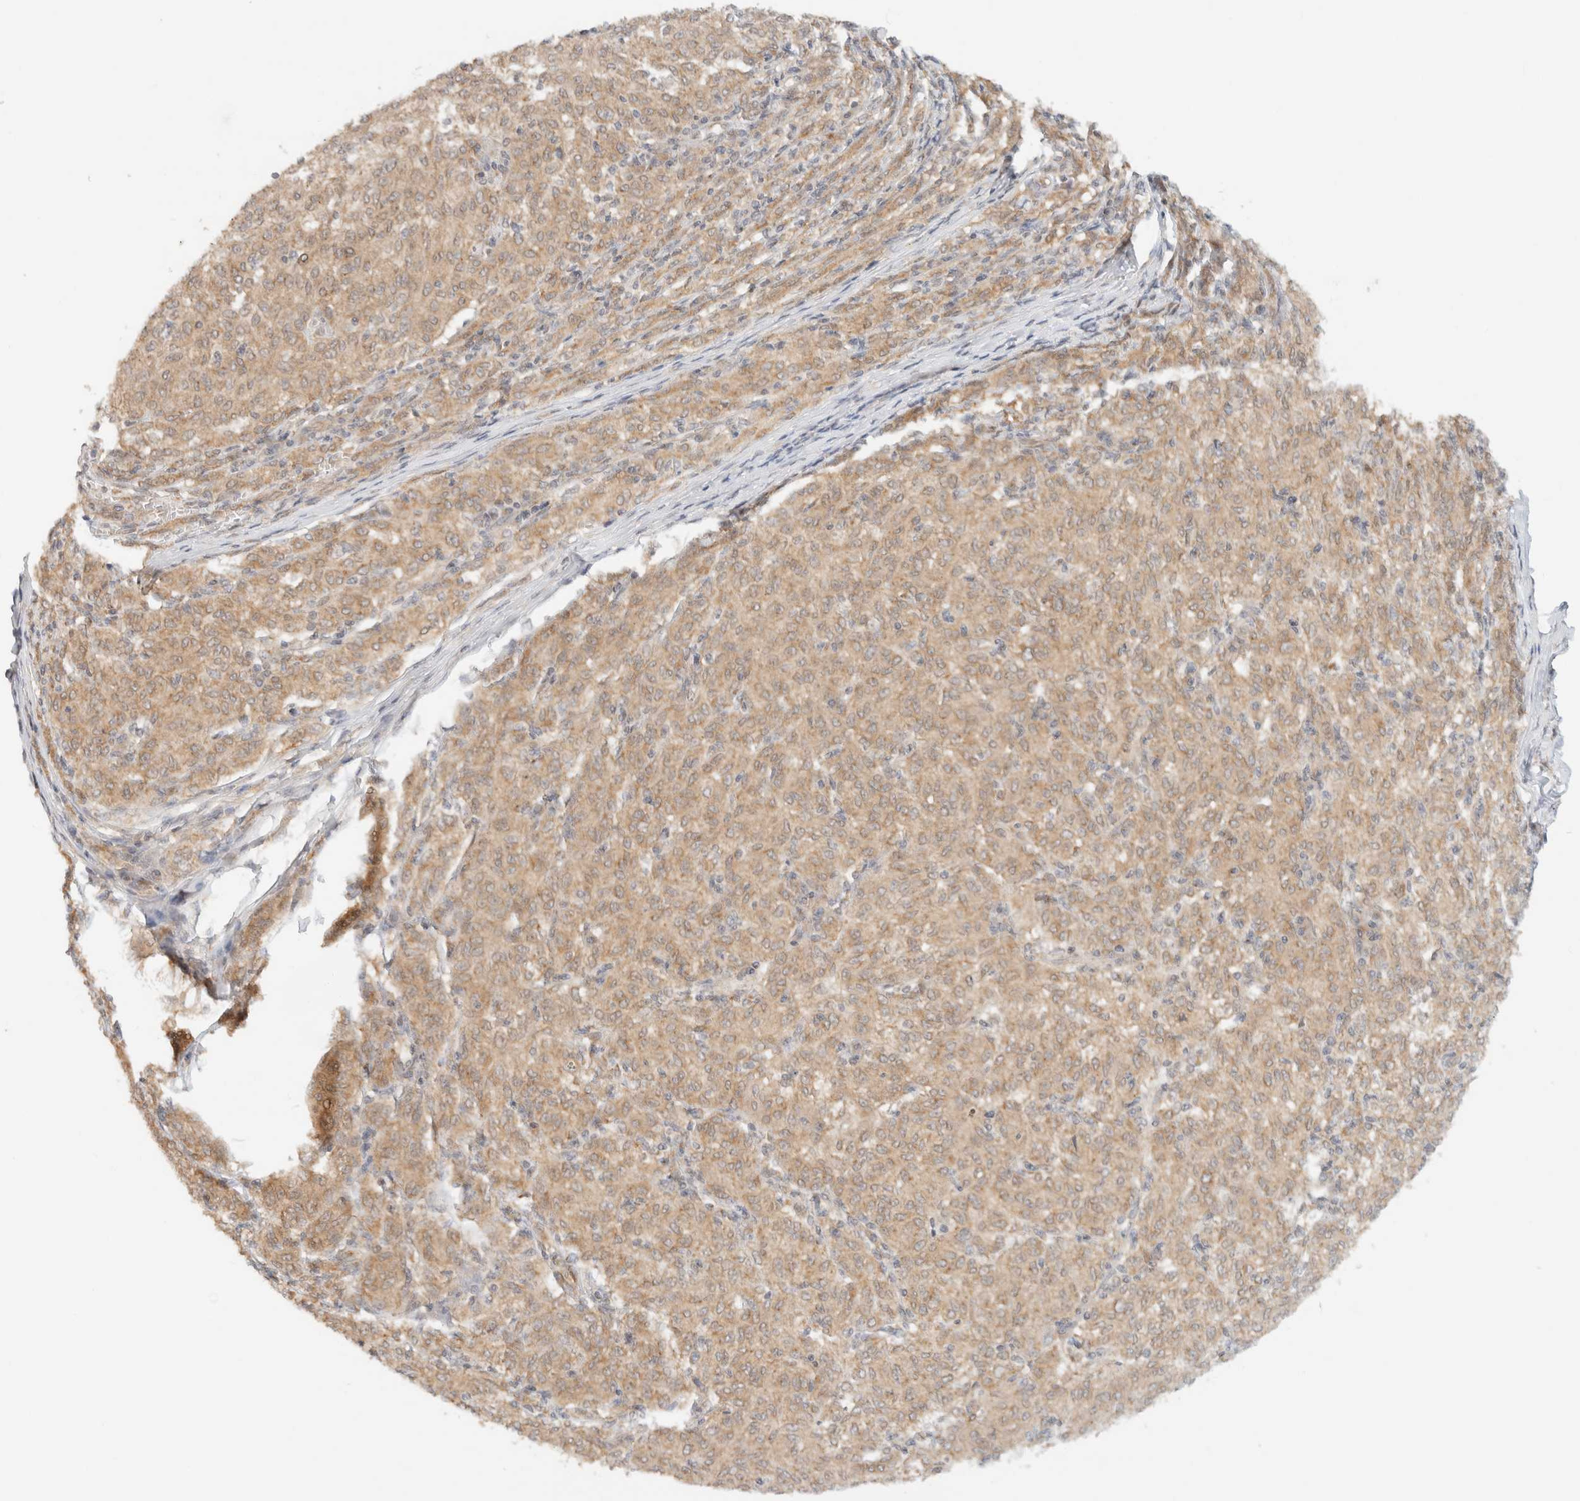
{"staining": {"intensity": "weak", "quantity": ">75%", "location": "cytoplasmic/membranous"}, "tissue": "melanoma", "cell_type": "Tumor cells", "image_type": "cancer", "snomed": [{"axis": "morphology", "description": "Malignant melanoma, NOS"}, {"axis": "topography", "description": "Skin"}], "caption": "Protein analysis of melanoma tissue shows weak cytoplasmic/membranous staining in approximately >75% of tumor cells.", "gene": "TACC1", "patient": {"sex": "female", "age": 72}}